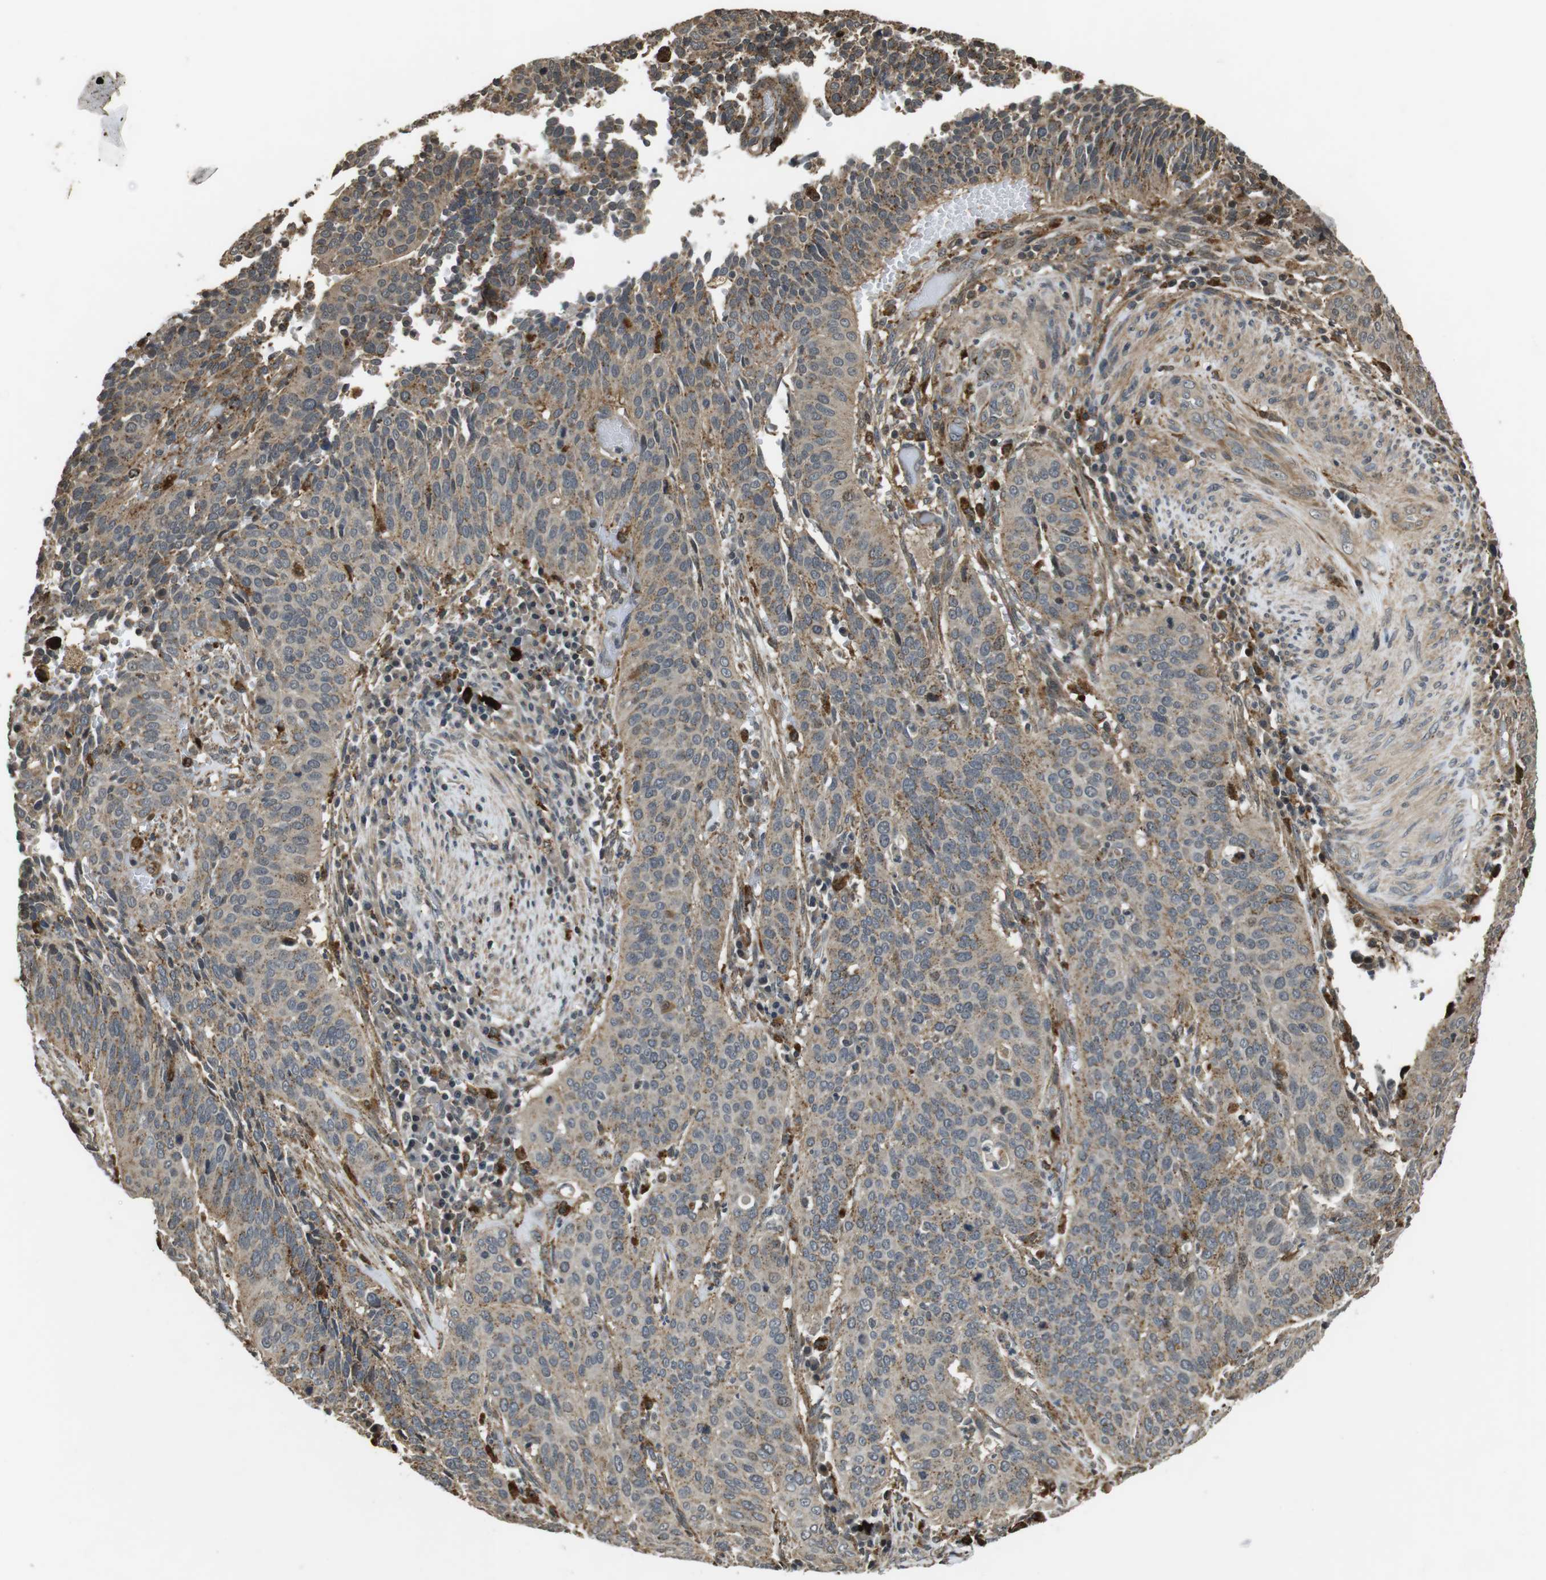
{"staining": {"intensity": "moderate", "quantity": ">75%", "location": "cytoplasmic/membranous"}, "tissue": "cervical cancer", "cell_type": "Tumor cells", "image_type": "cancer", "snomed": [{"axis": "morphology", "description": "Normal tissue, NOS"}, {"axis": "morphology", "description": "Squamous cell carcinoma, NOS"}, {"axis": "topography", "description": "Cervix"}], "caption": "Immunohistochemical staining of human cervical cancer reveals moderate cytoplasmic/membranous protein positivity in approximately >75% of tumor cells. (DAB (3,3'-diaminobenzidine) IHC with brightfield microscopy, high magnification).", "gene": "FZD10", "patient": {"sex": "female", "age": 39}}